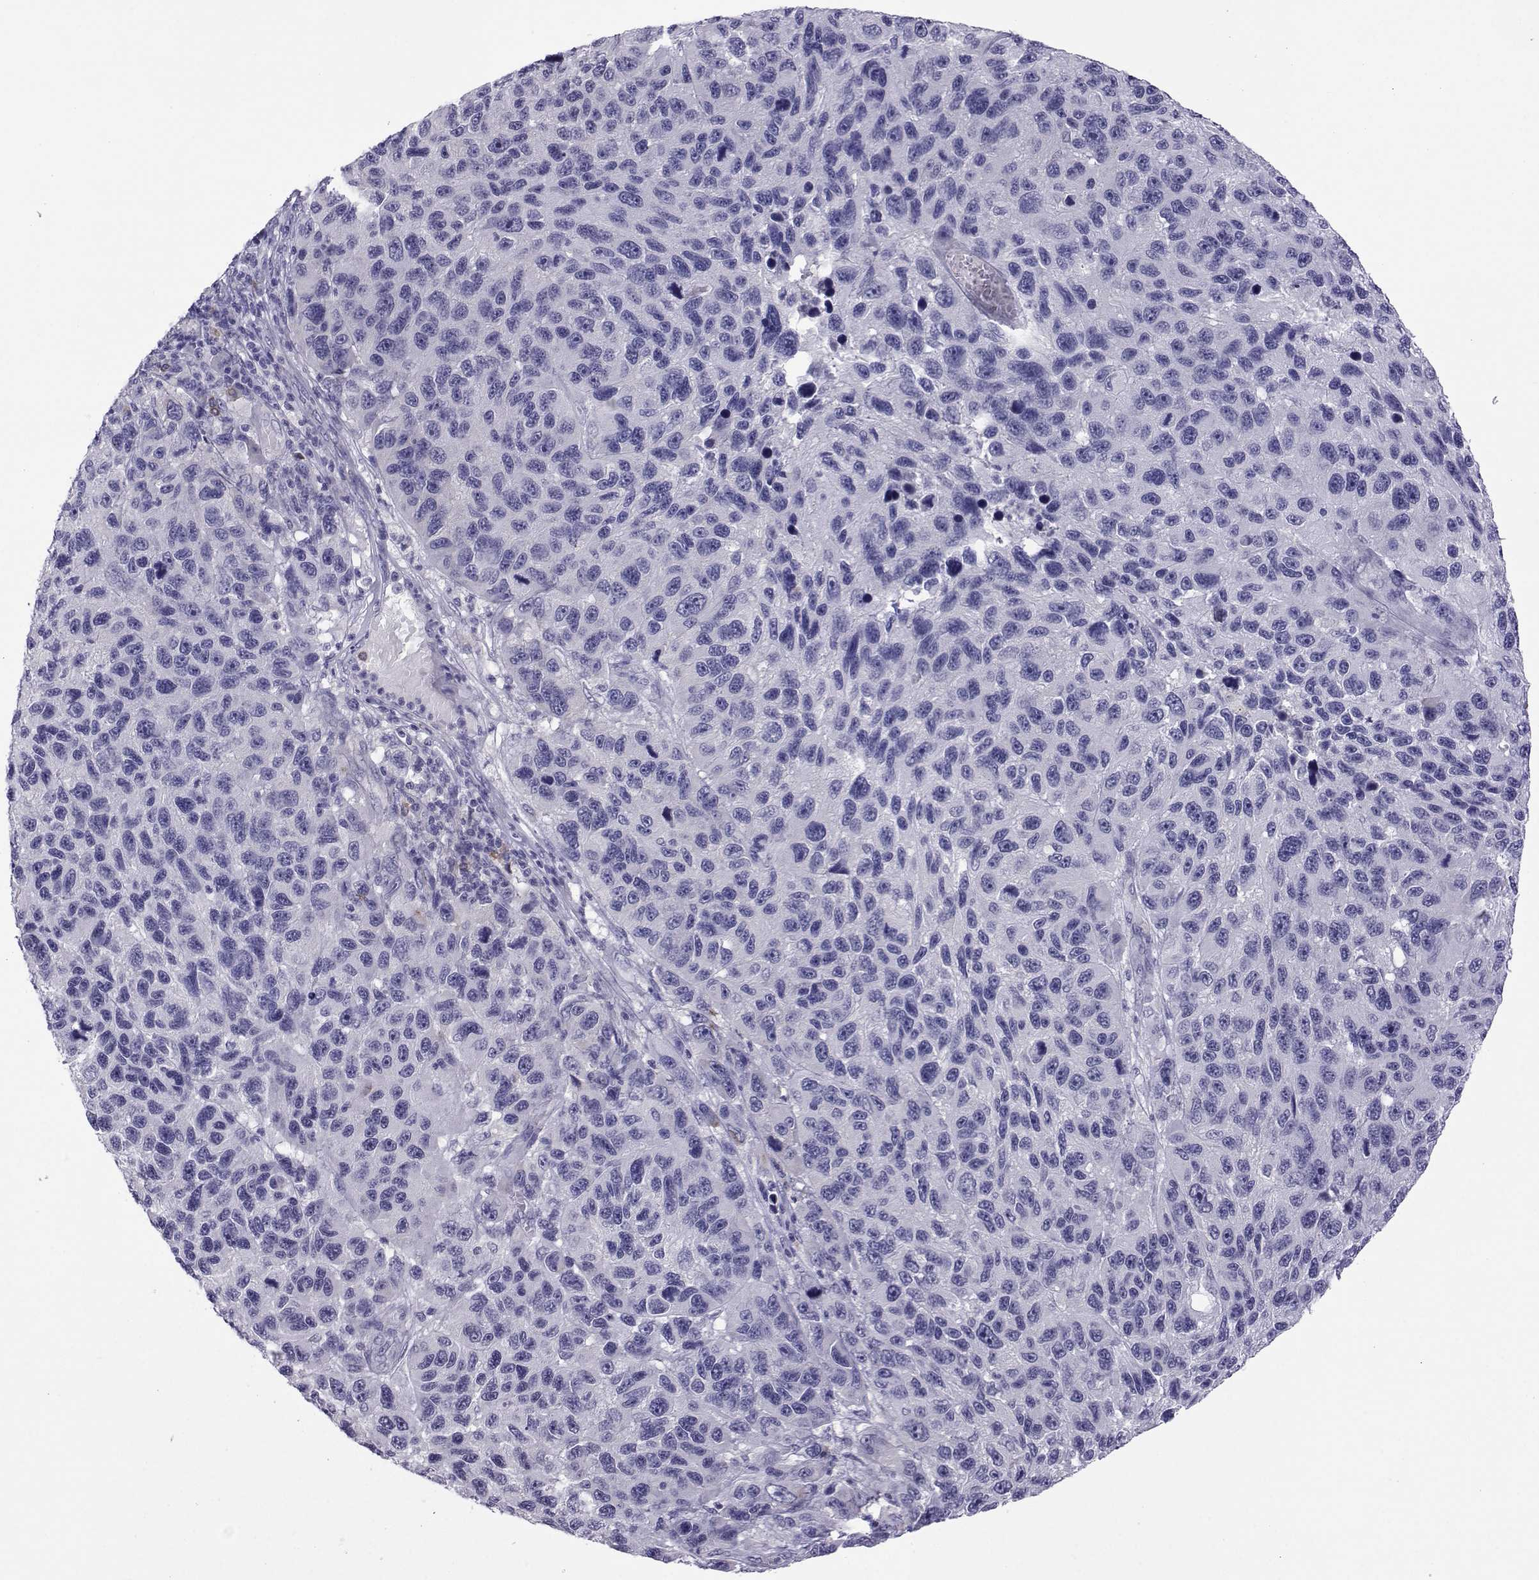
{"staining": {"intensity": "negative", "quantity": "none", "location": "none"}, "tissue": "melanoma", "cell_type": "Tumor cells", "image_type": "cancer", "snomed": [{"axis": "morphology", "description": "Malignant melanoma, NOS"}, {"axis": "topography", "description": "Skin"}], "caption": "This is an immunohistochemistry histopathology image of human melanoma. There is no staining in tumor cells.", "gene": "COL22A1", "patient": {"sex": "male", "age": 53}}